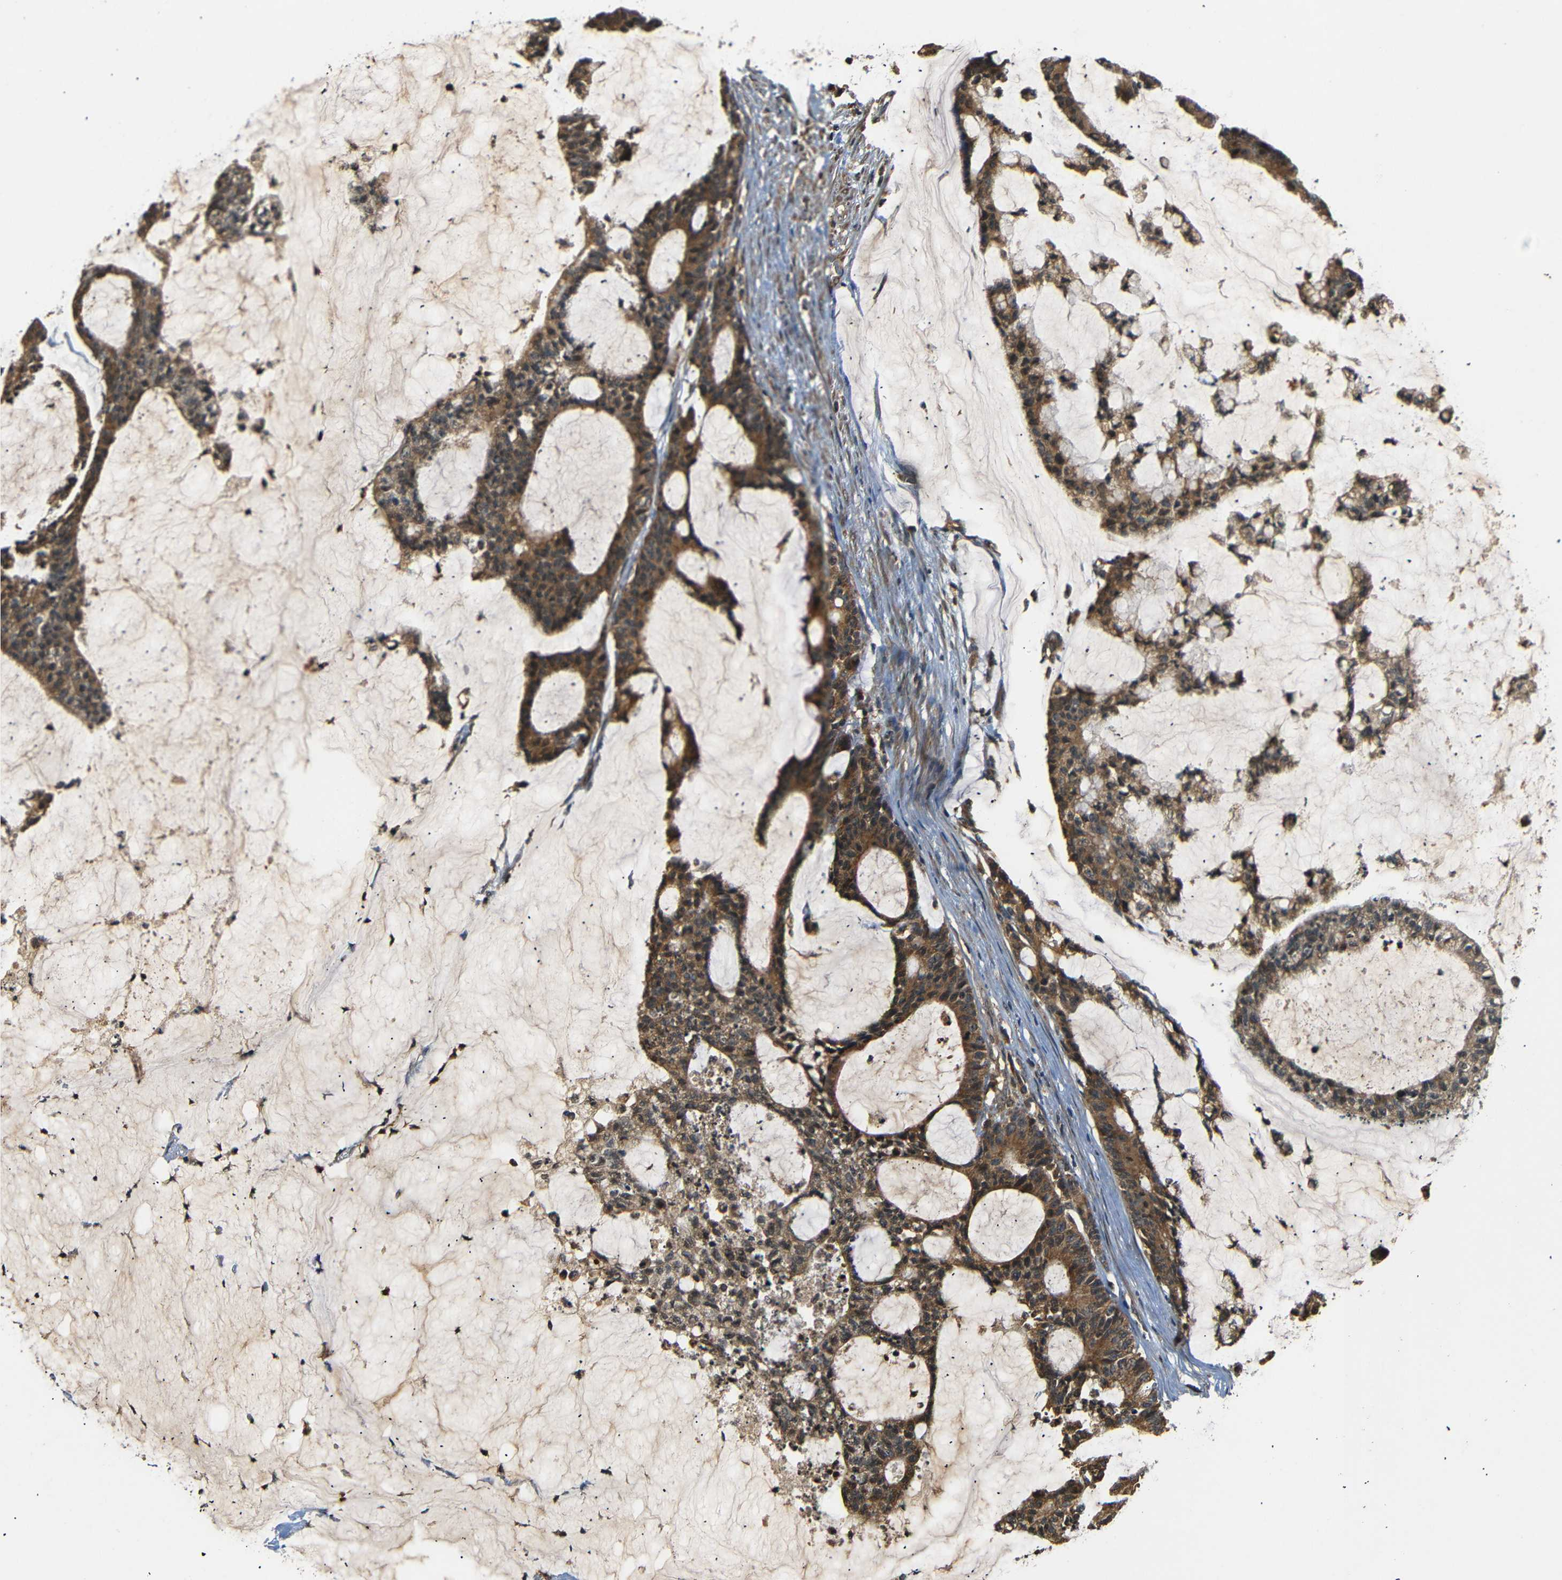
{"staining": {"intensity": "moderate", "quantity": ">75%", "location": "cytoplasmic/membranous"}, "tissue": "colorectal cancer", "cell_type": "Tumor cells", "image_type": "cancer", "snomed": [{"axis": "morphology", "description": "Adenocarcinoma, NOS"}, {"axis": "topography", "description": "Colon"}], "caption": "A medium amount of moderate cytoplasmic/membranous positivity is appreciated in approximately >75% of tumor cells in colorectal cancer tissue.", "gene": "TANK", "patient": {"sex": "female", "age": 84}}